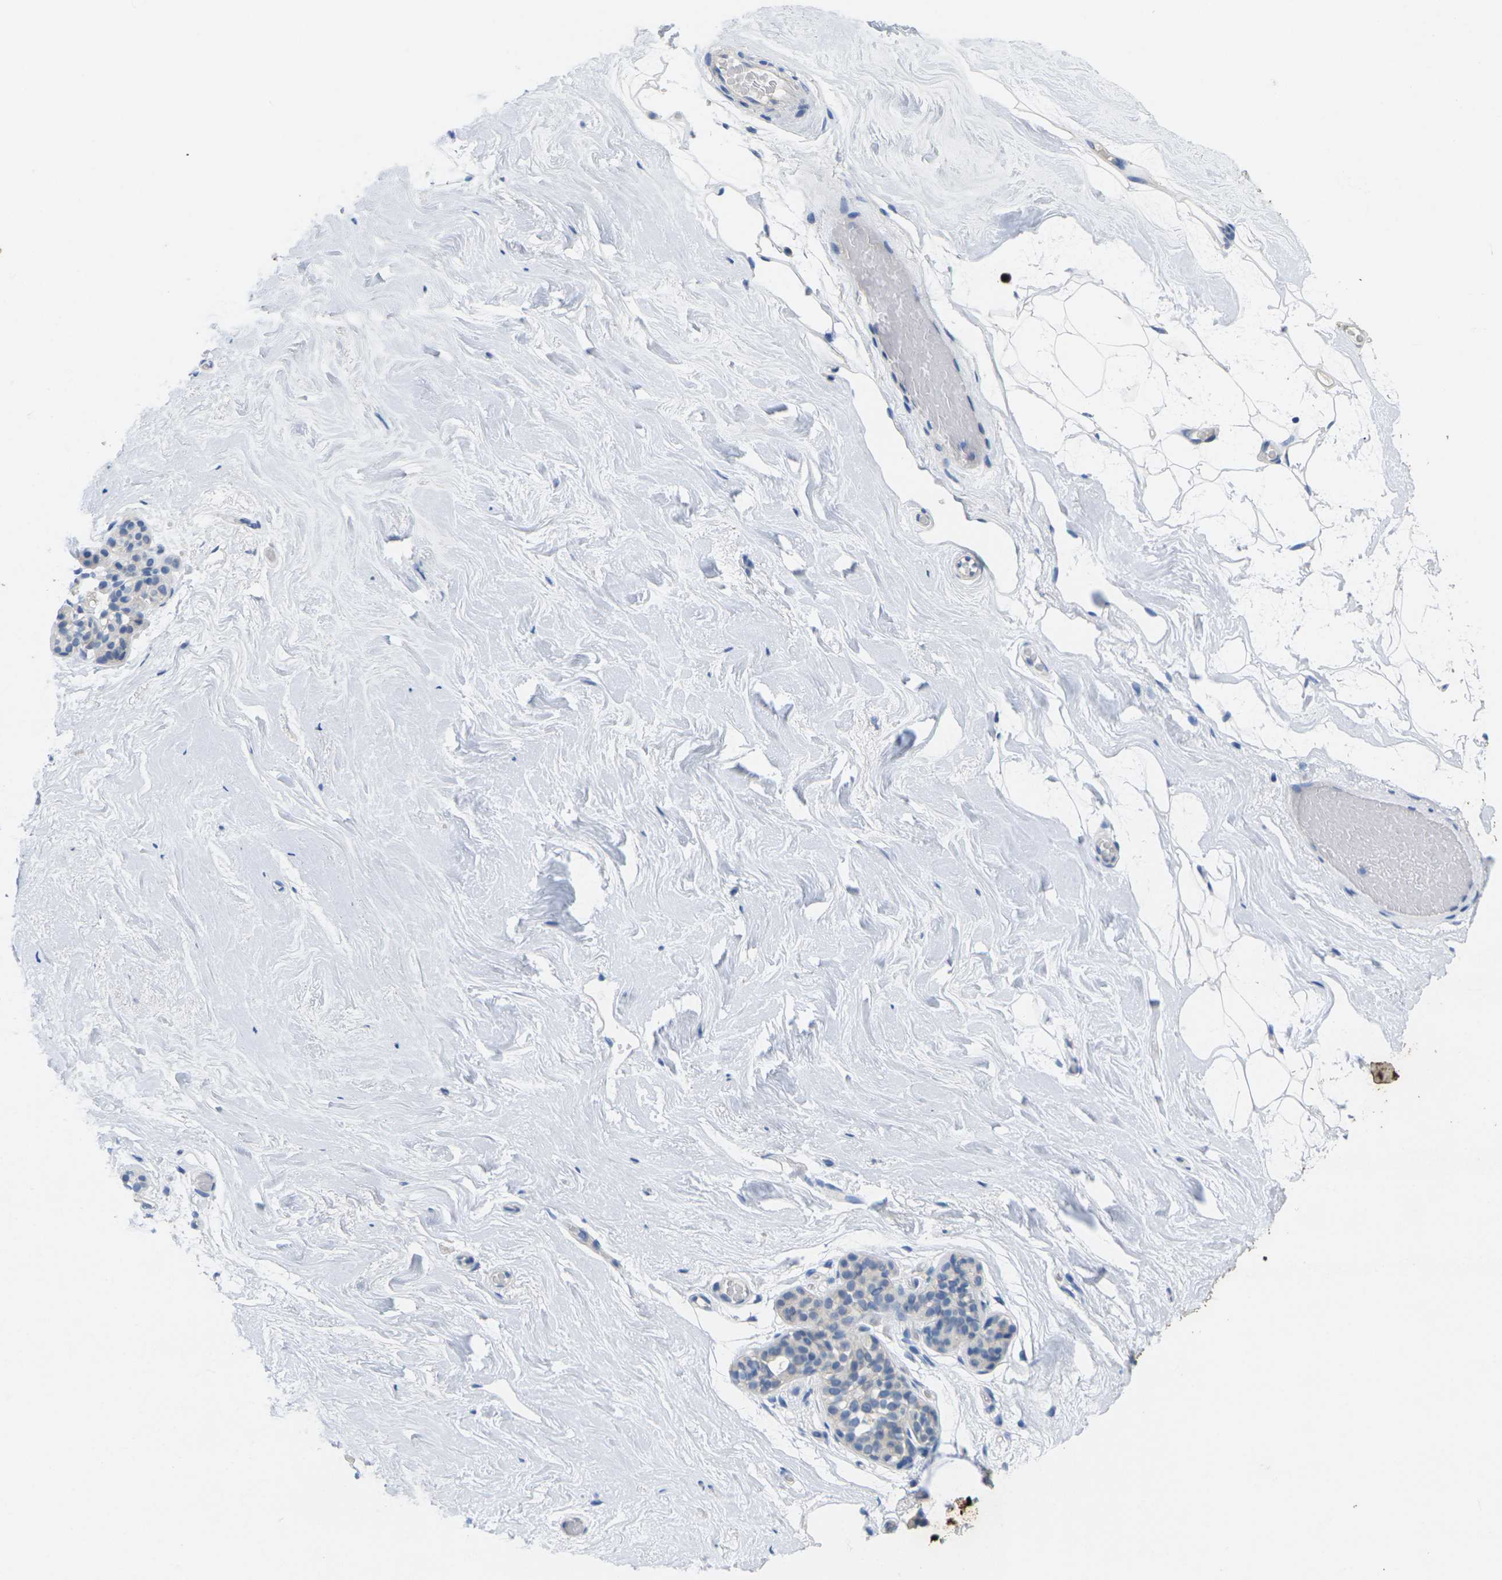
{"staining": {"intensity": "negative", "quantity": "none", "location": "none"}, "tissue": "breast", "cell_type": "Adipocytes", "image_type": "normal", "snomed": [{"axis": "morphology", "description": "Normal tissue, NOS"}, {"axis": "topography", "description": "Breast"}], "caption": "This is a image of immunohistochemistry staining of benign breast, which shows no expression in adipocytes. (DAB (3,3'-diaminobenzidine) immunohistochemistry (IHC) with hematoxylin counter stain).", "gene": "TNNI3", "patient": {"sex": "female", "age": 75}}